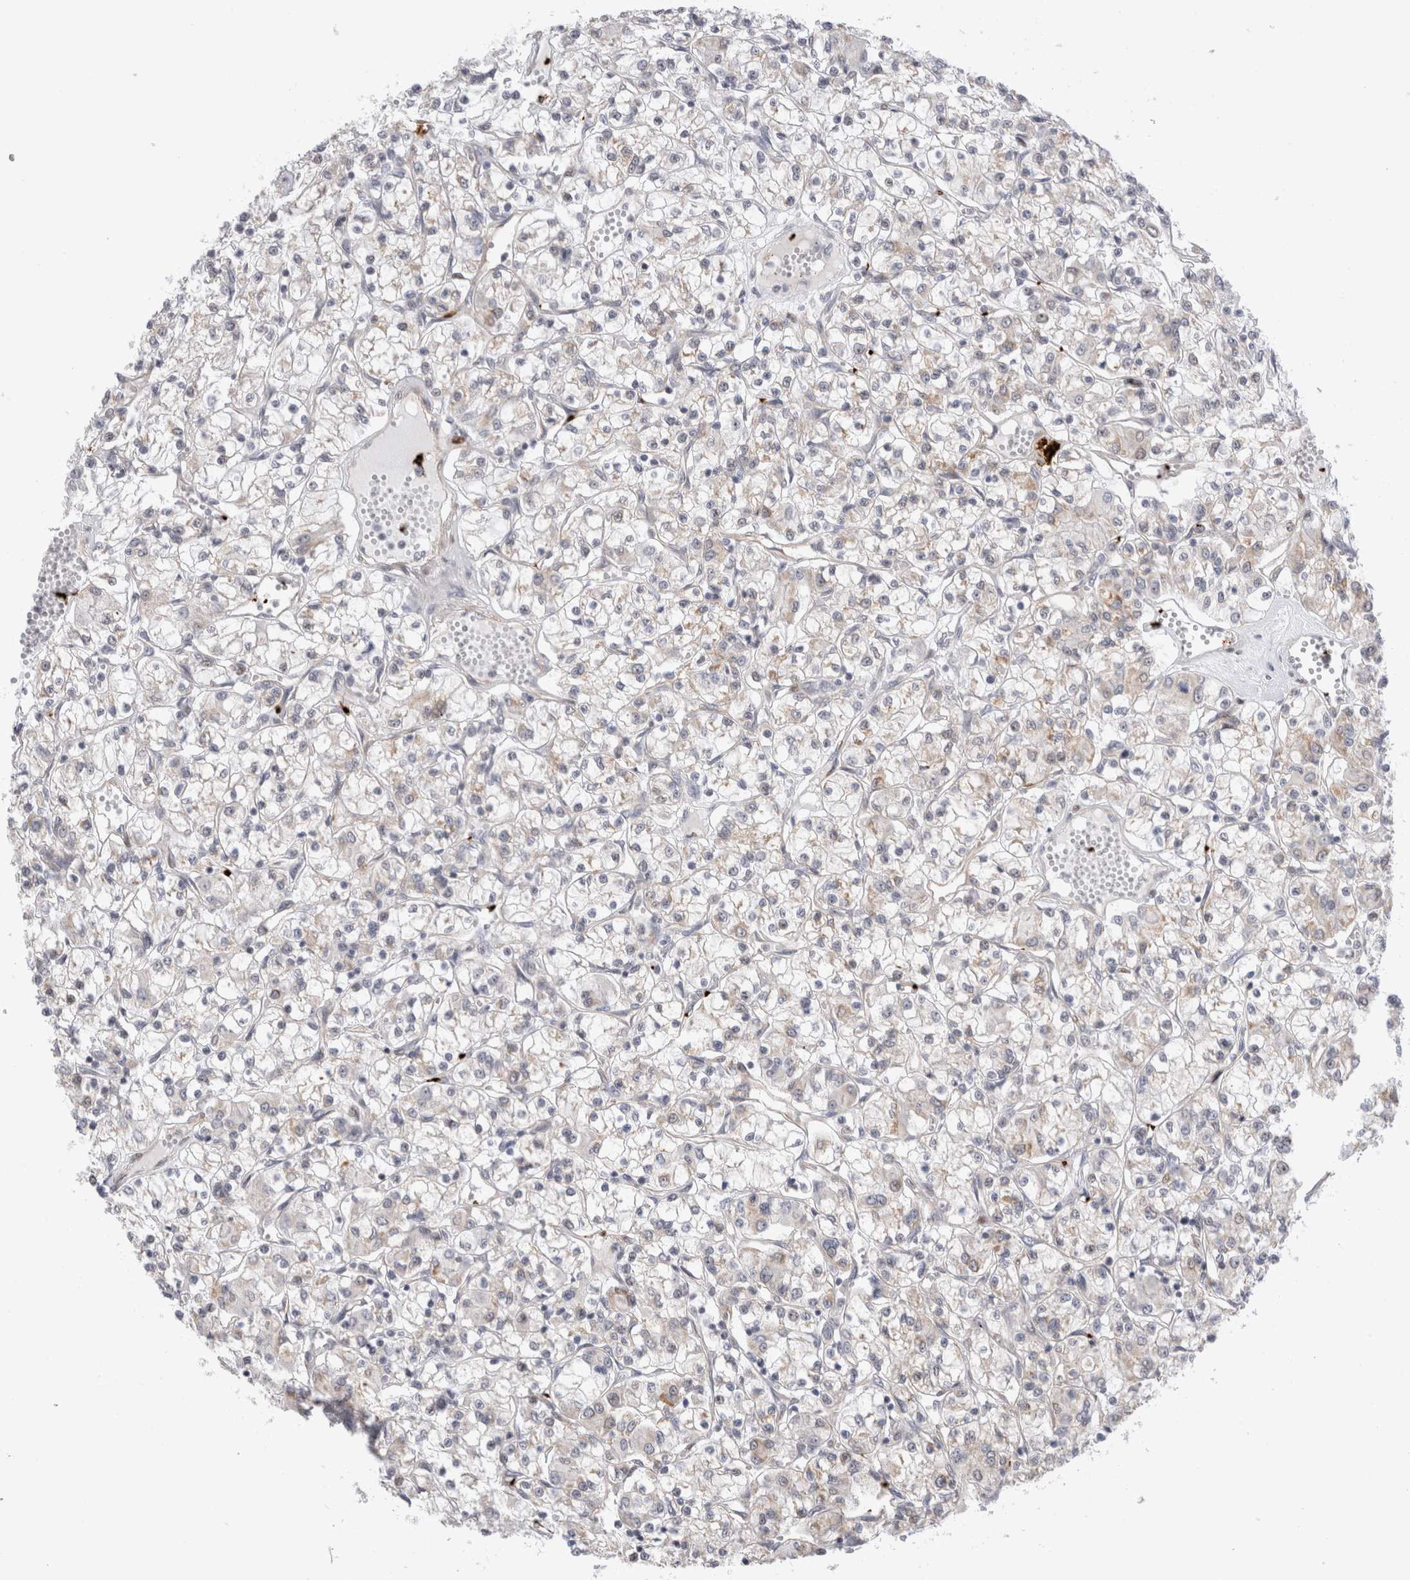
{"staining": {"intensity": "negative", "quantity": "none", "location": "none"}, "tissue": "renal cancer", "cell_type": "Tumor cells", "image_type": "cancer", "snomed": [{"axis": "morphology", "description": "Adenocarcinoma, NOS"}, {"axis": "topography", "description": "Kidney"}], "caption": "A photomicrograph of human renal cancer (adenocarcinoma) is negative for staining in tumor cells.", "gene": "VPS28", "patient": {"sex": "female", "age": 59}}